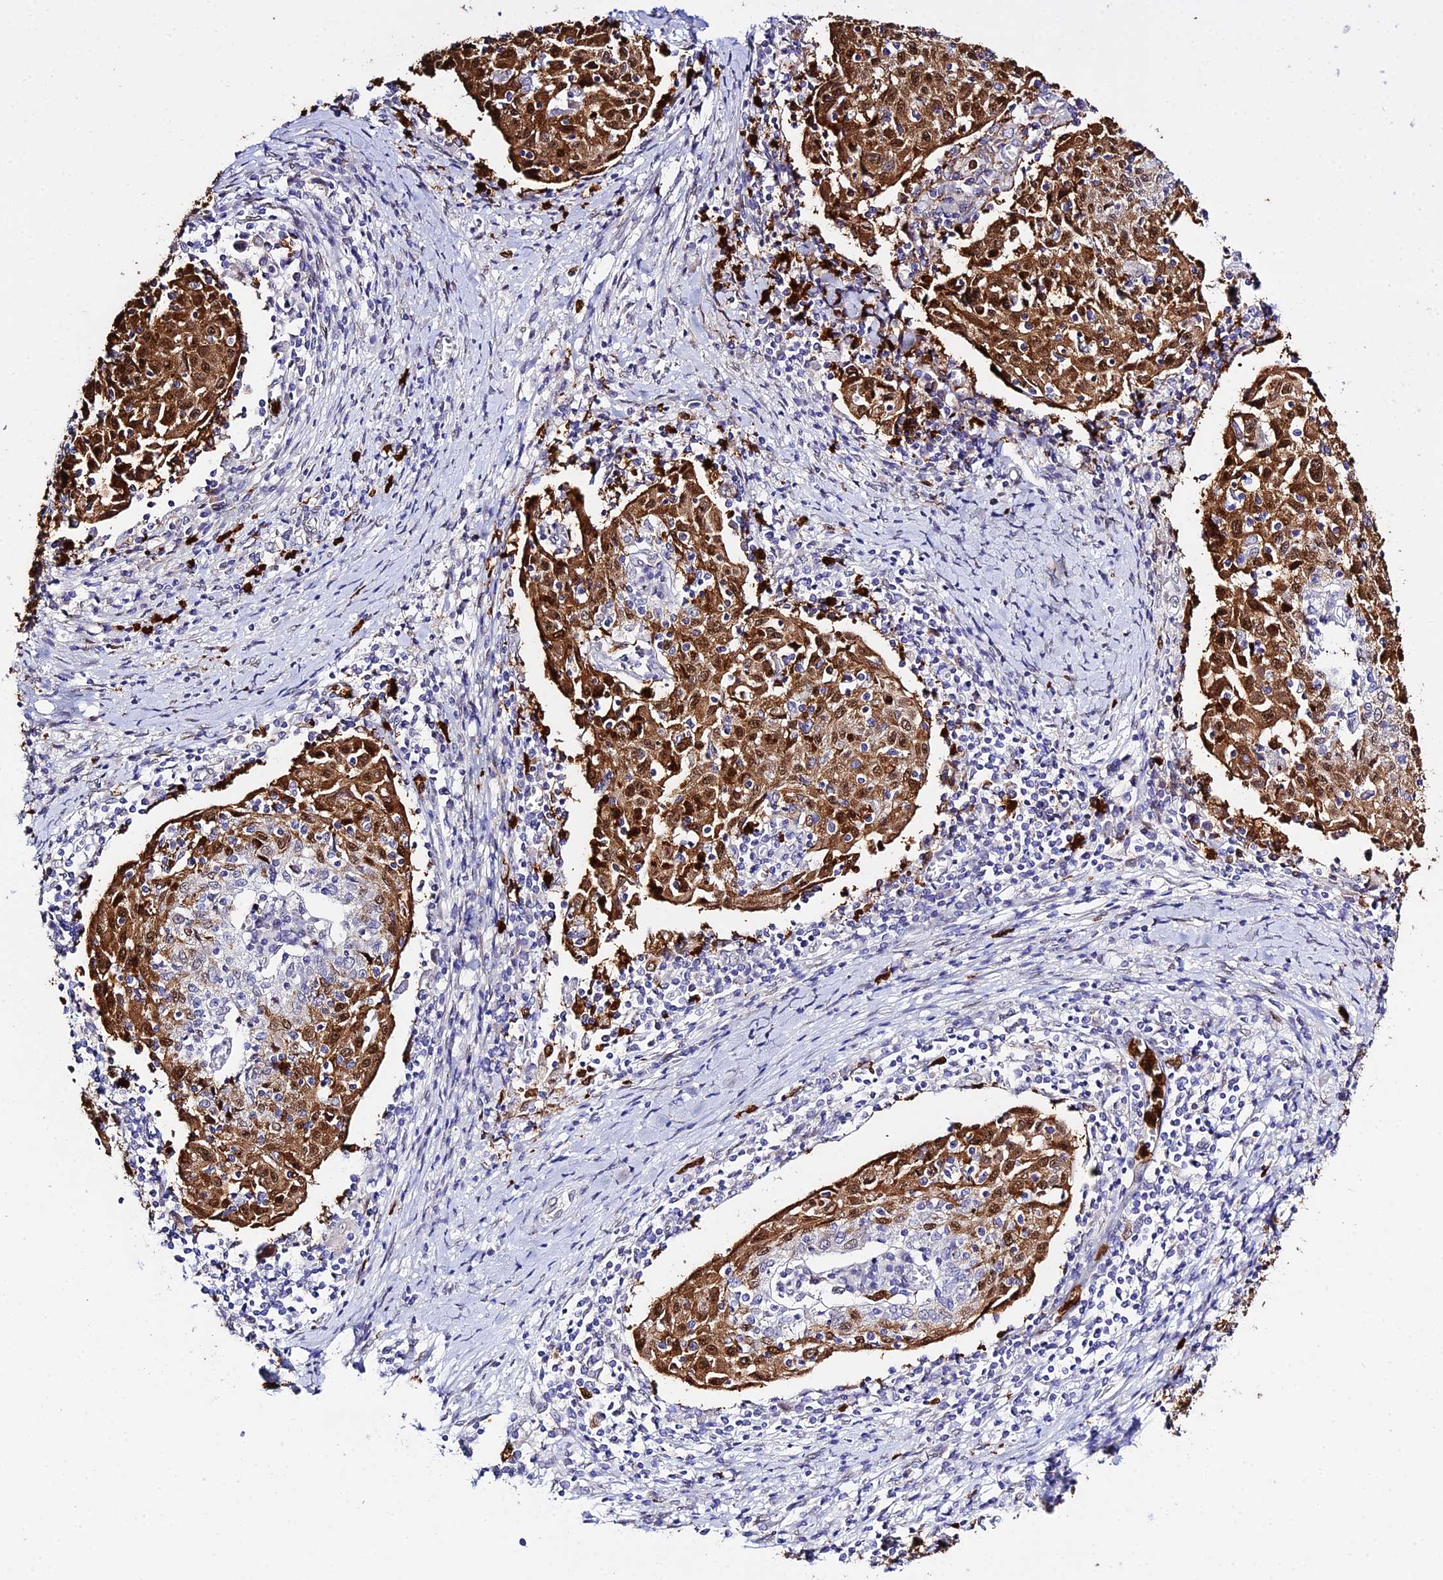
{"staining": {"intensity": "moderate", "quantity": "25%-75%", "location": "cytoplasmic/membranous,nuclear"}, "tissue": "cervical cancer", "cell_type": "Tumor cells", "image_type": "cancer", "snomed": [{"axis": "morphology", "description": "Squamous cell carcinoma, NOS"}, {"axis": "topography", "description": "Cervix"}], "caption": "A high-resolution image shows IHC staining of cervical cancer, which exhibits moderate cytoplasmic/membranous and nuclear expression in about 25%-75% of tumor cells.", "gene": "MCM10", "patient": {"sex": "female", "age": 52}}